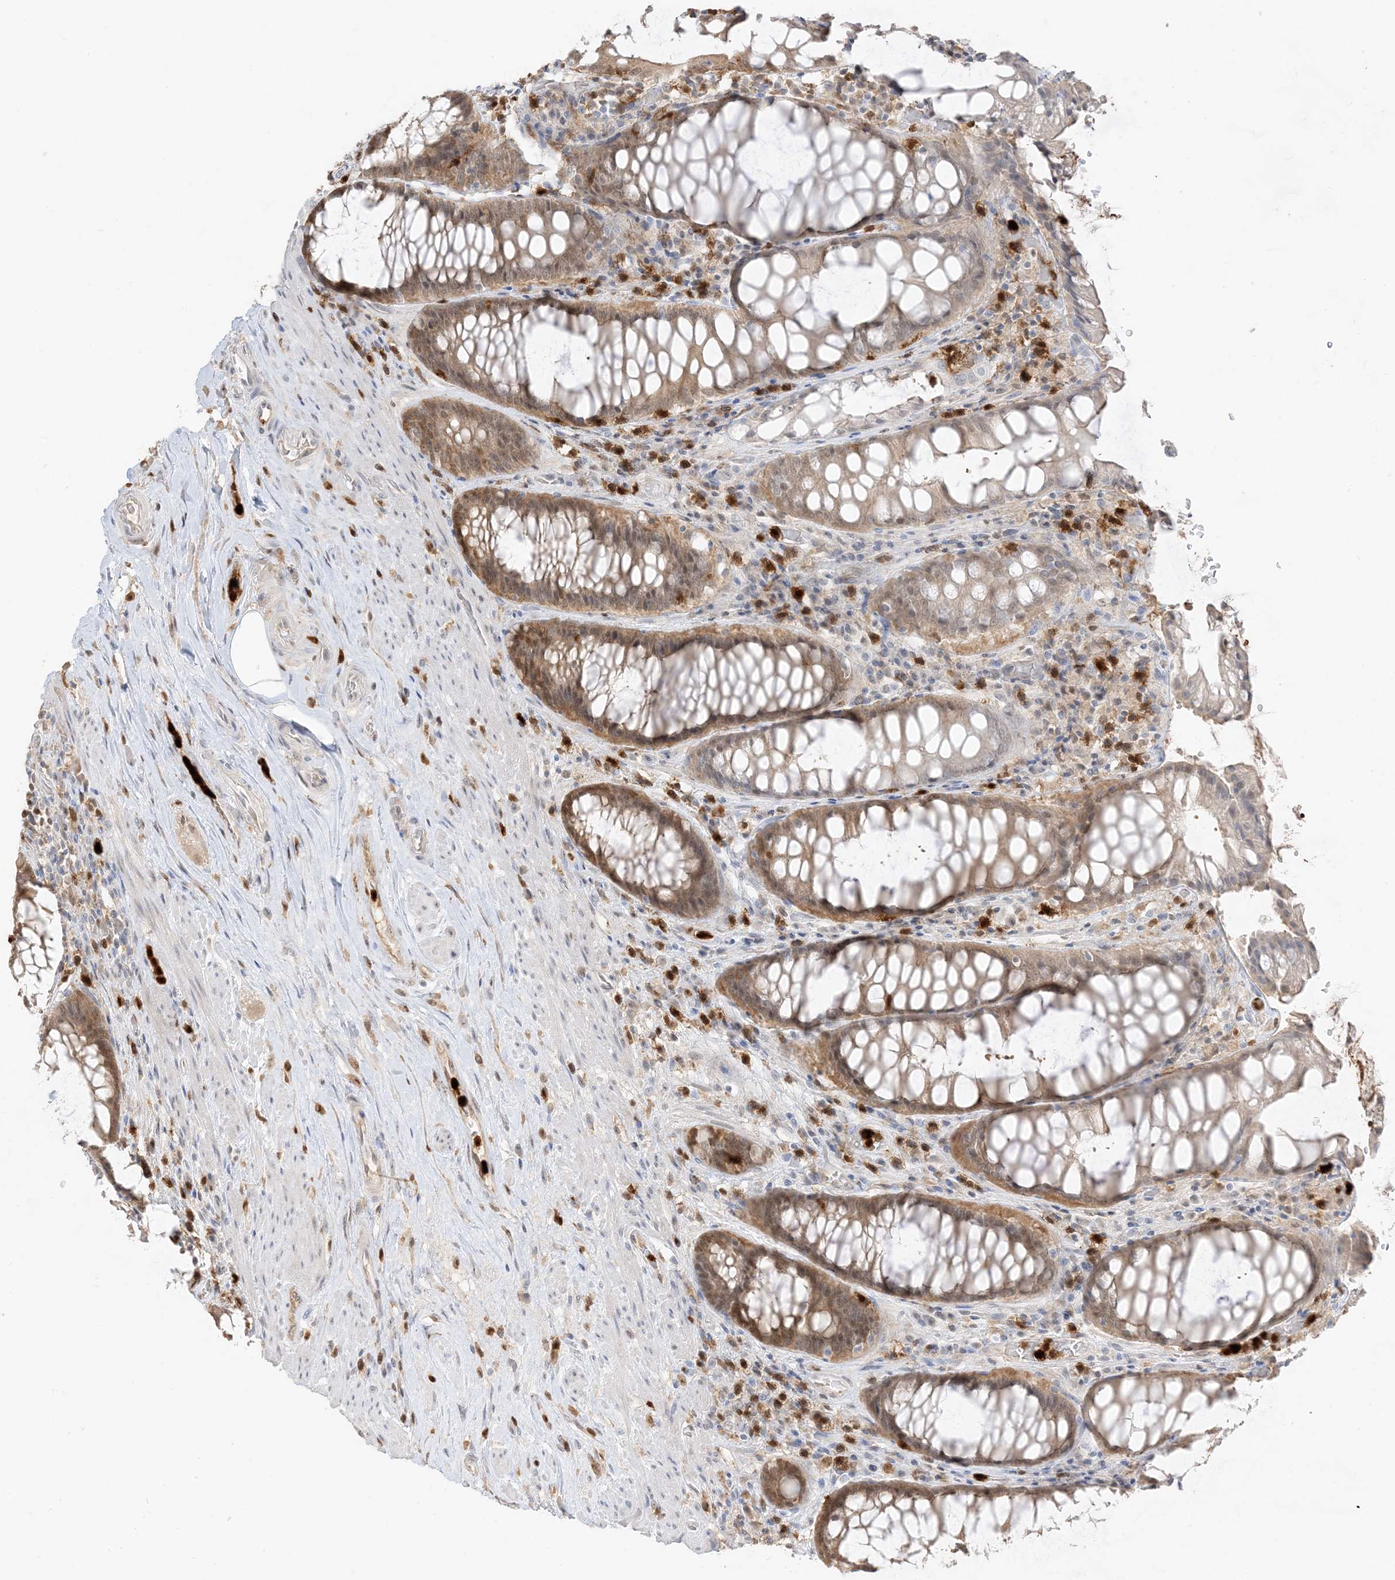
{"staining": {"intensity": "moderate", "quantity": "25%-75%", "location": "cytoplasmic/membranous,nuclear"}, "tissue": "rectum", "cell_type": "Glandular cells", "image_type": "normal", "snomed": [{"axis": "morphology", "description": "Normal tissue, NOS"}, {"axis": "topography", "description": "Rectum"}], "caption": "Immunohistochemical staining of normal human rectum demonstrates moderate cytoplasmic/membranous,nuclear protein positivity in about 25%-75% of glandular cells.", "gene": "GCA", "patient": {"sex": "male", "age": 64}}